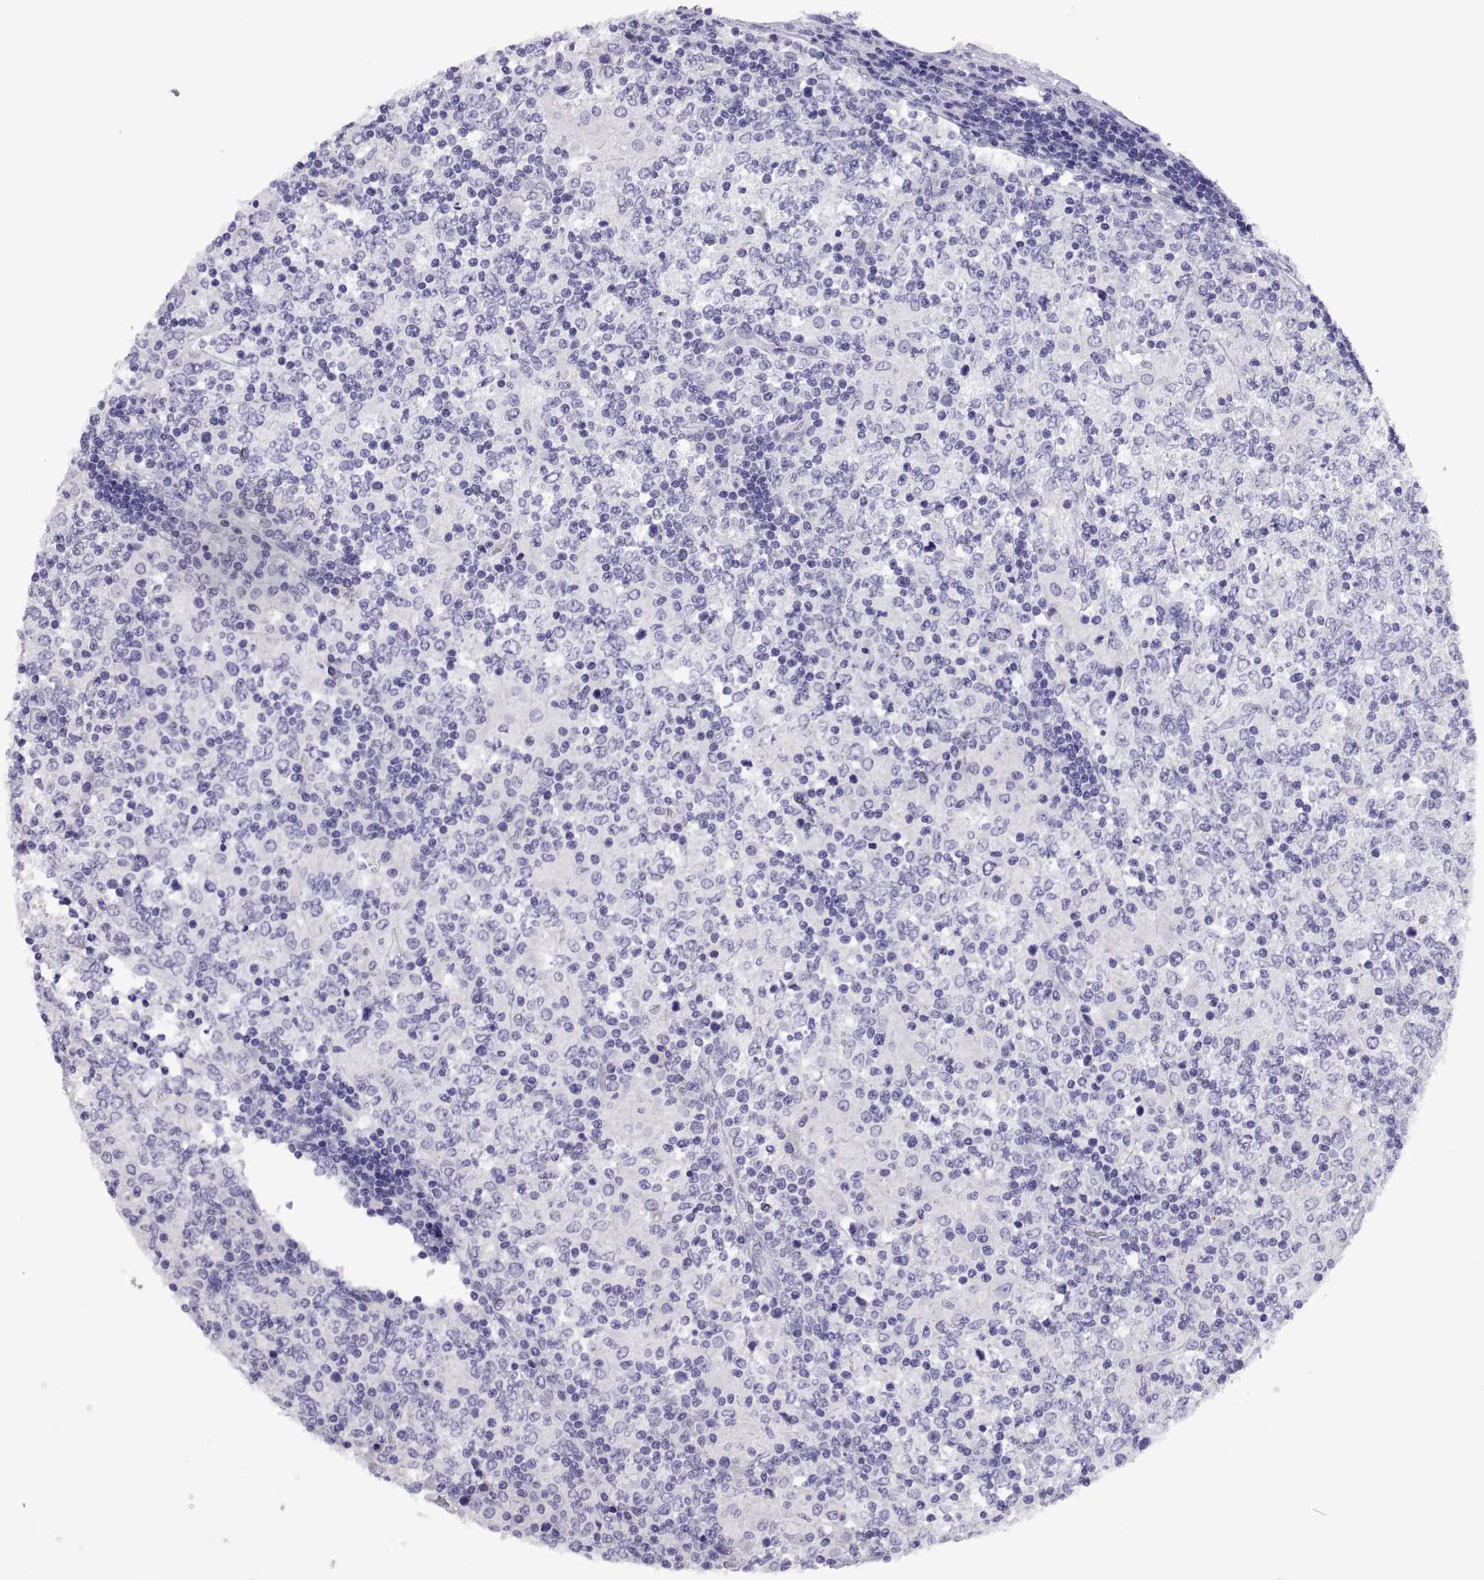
{"staining": {"intensity": "negative", "quantity": "none", "location": "none"}, "tissue": "lymphoma", "cell_type": "Tumor cells", "image_type": "cancer", "snomed": [{"axis": "morphology", "description": "Malignant lymphoma, non-Hodgkin's type, High grade"}, {"axis": "topography", "description": "Lymph node"}], "caption": "This is an immunohistochemistry (IHC) histopathology image of human malignant lymphoma, non-Hodgkin's type (high-grade). There is no expression in tumor cells.", "gene": "RGS20", "patient": {"sex": "female", "age": 84}}